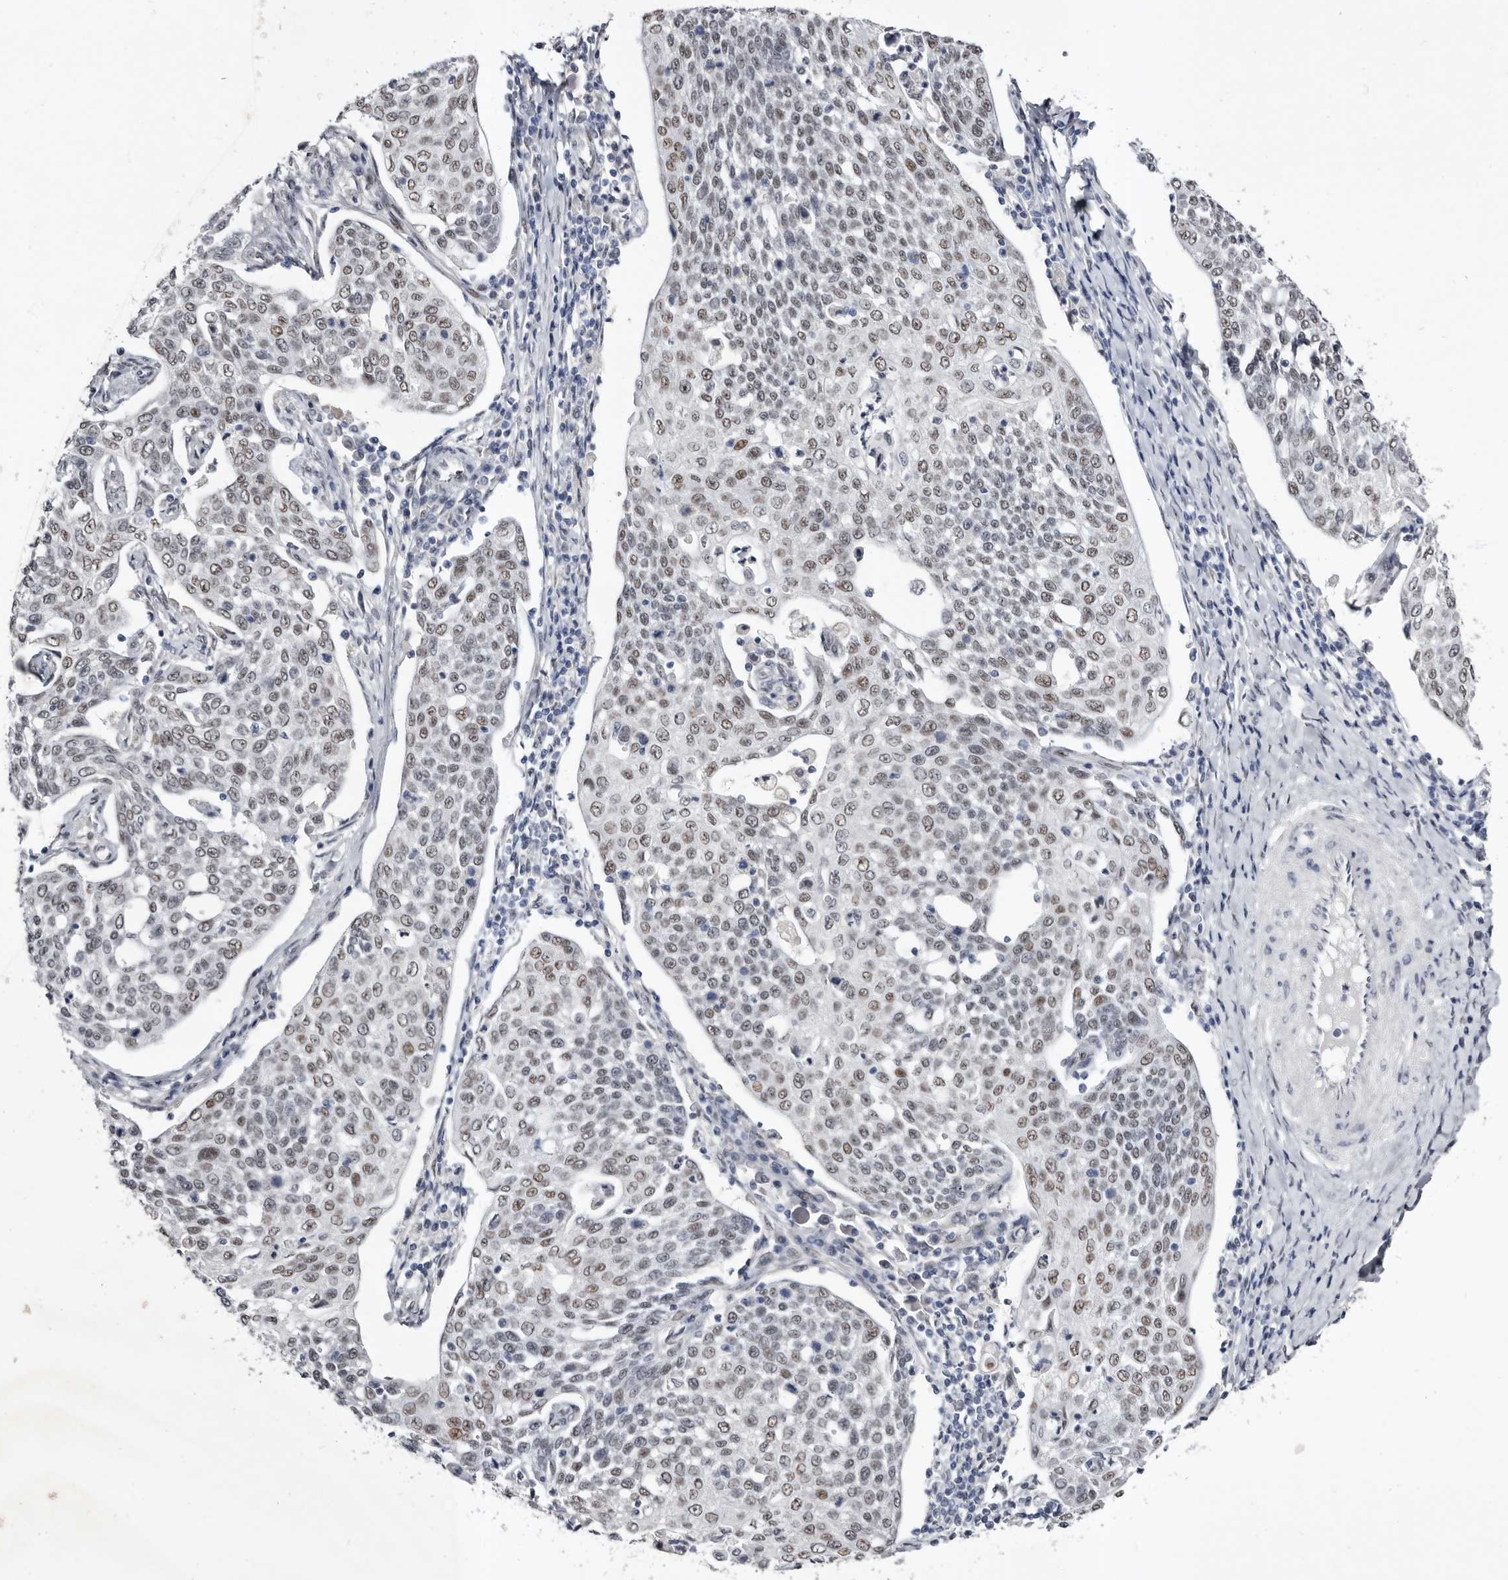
{"staining": {"intensity": "weak", "quantity": "25%-75%", "location": "nuclear"}, "tissue": "cervical cancer", "cell_type": "Tumor cells", "image_type": "cancer", "snomed": [{"axis": "morphology", "description": "Squamous cell carcinoma, NOS"}, {"axis": "topography", "description": "Cervix"}], "caption": "Approximately 25%-75% of tumor cells in human cervical cancer (squamous cell carcinoma) reveal weak nuclear protein staining as visualized by brown immunohistochemical staining.", "gene": "ZNF326", "patient": {"sex": "female", "age": 34}}